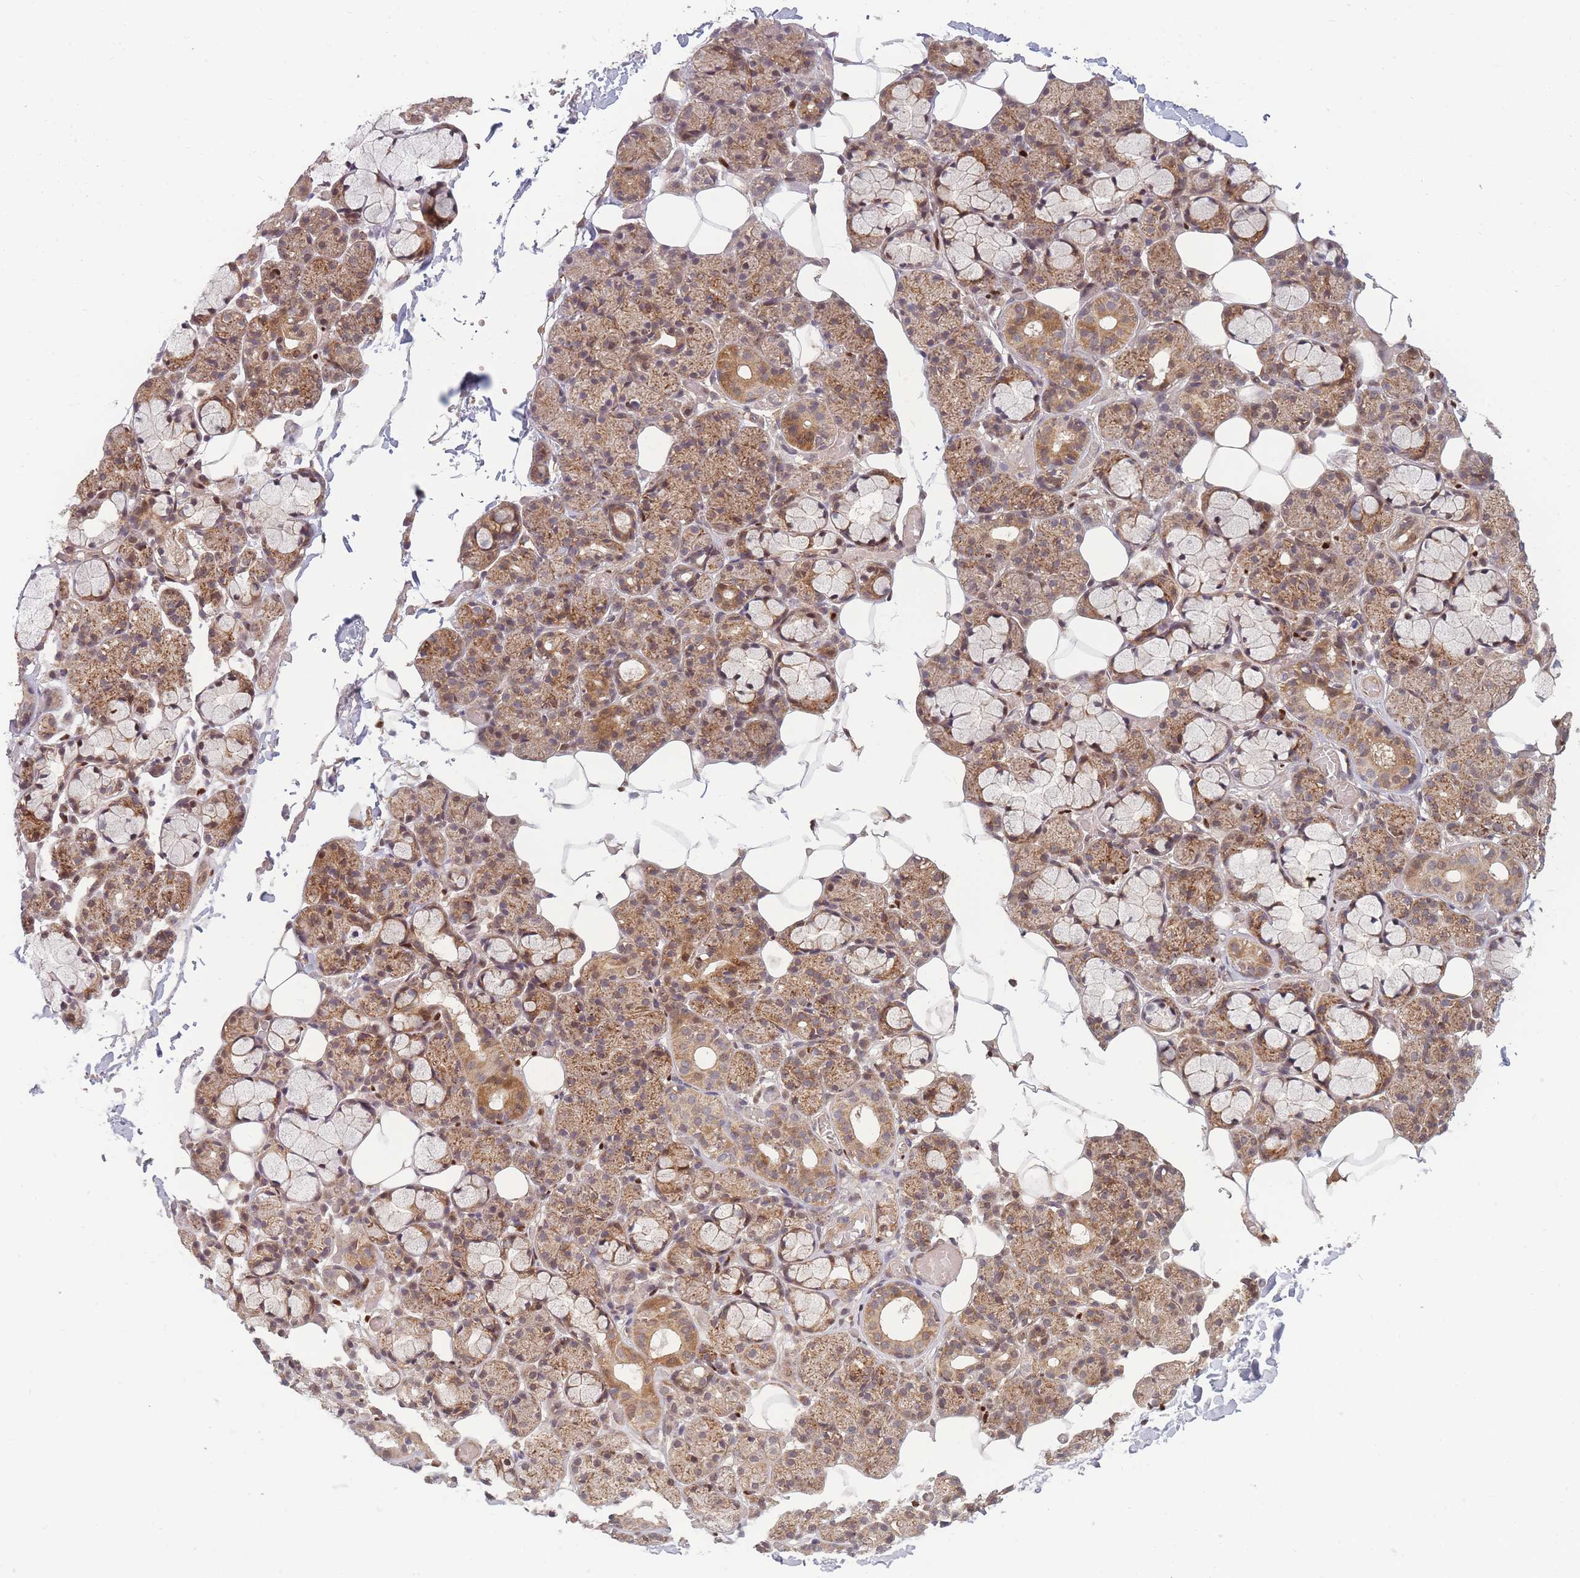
{"staining": {"intensity": "moderate", "quantity": "25%-75%", "location": "cytoplasmic/membranous"}, "tissue": "salivary gland", "cell_type": "Glandular cells", "image_type": "normal", "snomed": [{"axis": "morphology", "description": "Normal tissue, NOS"}, {"axis": "topography", "description": "Salivary gland"}], "caption": "Glandular cells exhibit medium levels of moderate cytoplasmic/membranous staining in approximately 25%-75% of cells in benign salivary gland.", "gene": "FAM153A", "patient": {"sex": "male", "age": 63}}